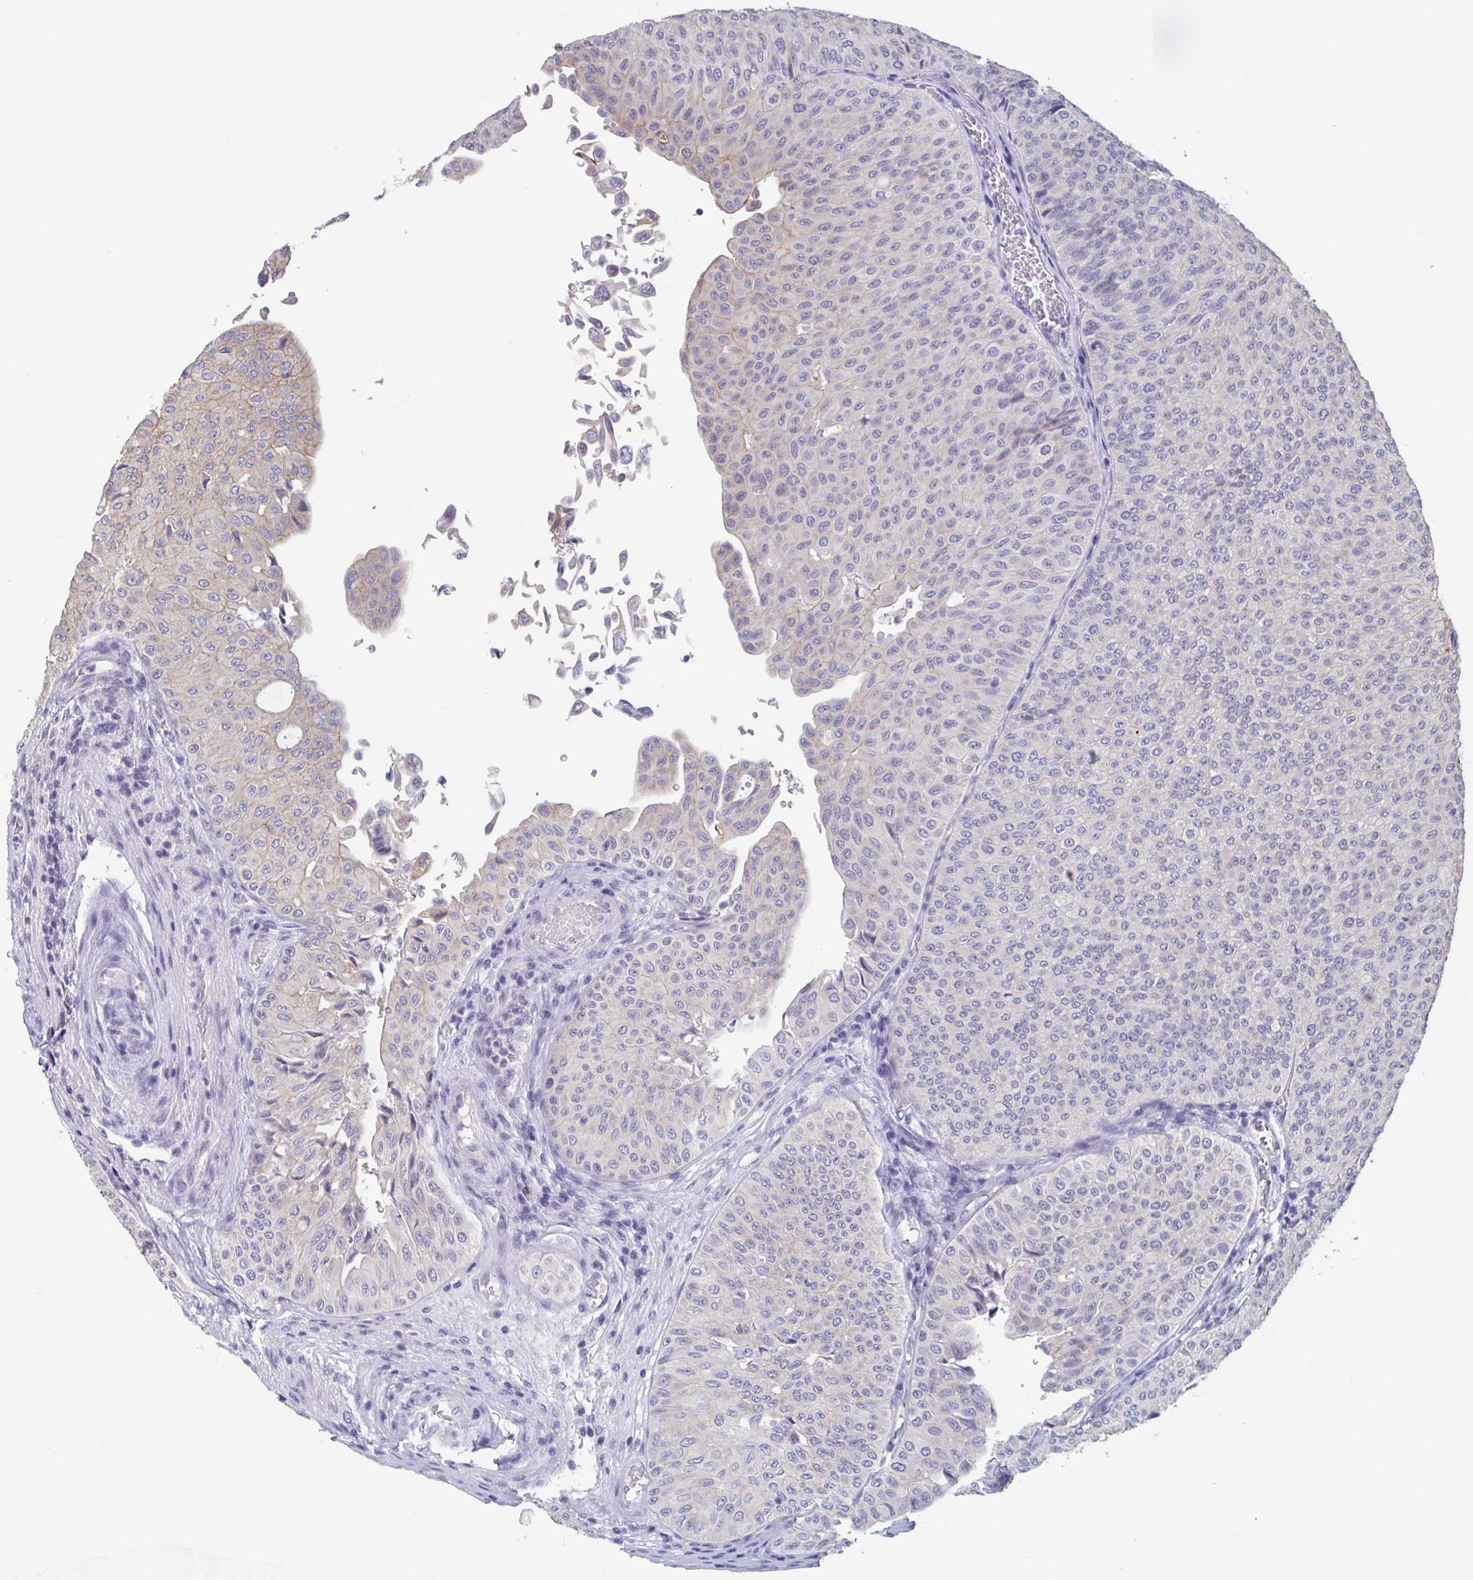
{"staining": {"intensity": "weak", "quantity": "<25%", "location": "cytoplasmic/membranous"}, "tissue": "urothelial cancer", "cell_type": "Tumor cells", "image_type": "cancer", "snomed": [{"axis": "morphology", "description": "Urothelial carcinoma, NOS"}, {"axis": "topography", "description": "Urinary bladder"}], "caption": "IHC photomicrograph of transitional cell carcinoma stained for a protein (brown), which demonstrates no staining in tumor cells. The staining was performed using DAB to visualize the protein expression in brown, while the nuclei were stained in blue with hematoxylin (Magnification: 20x).", "gene": "UNKL", "patient": {"sex": "male", "age": 59}}